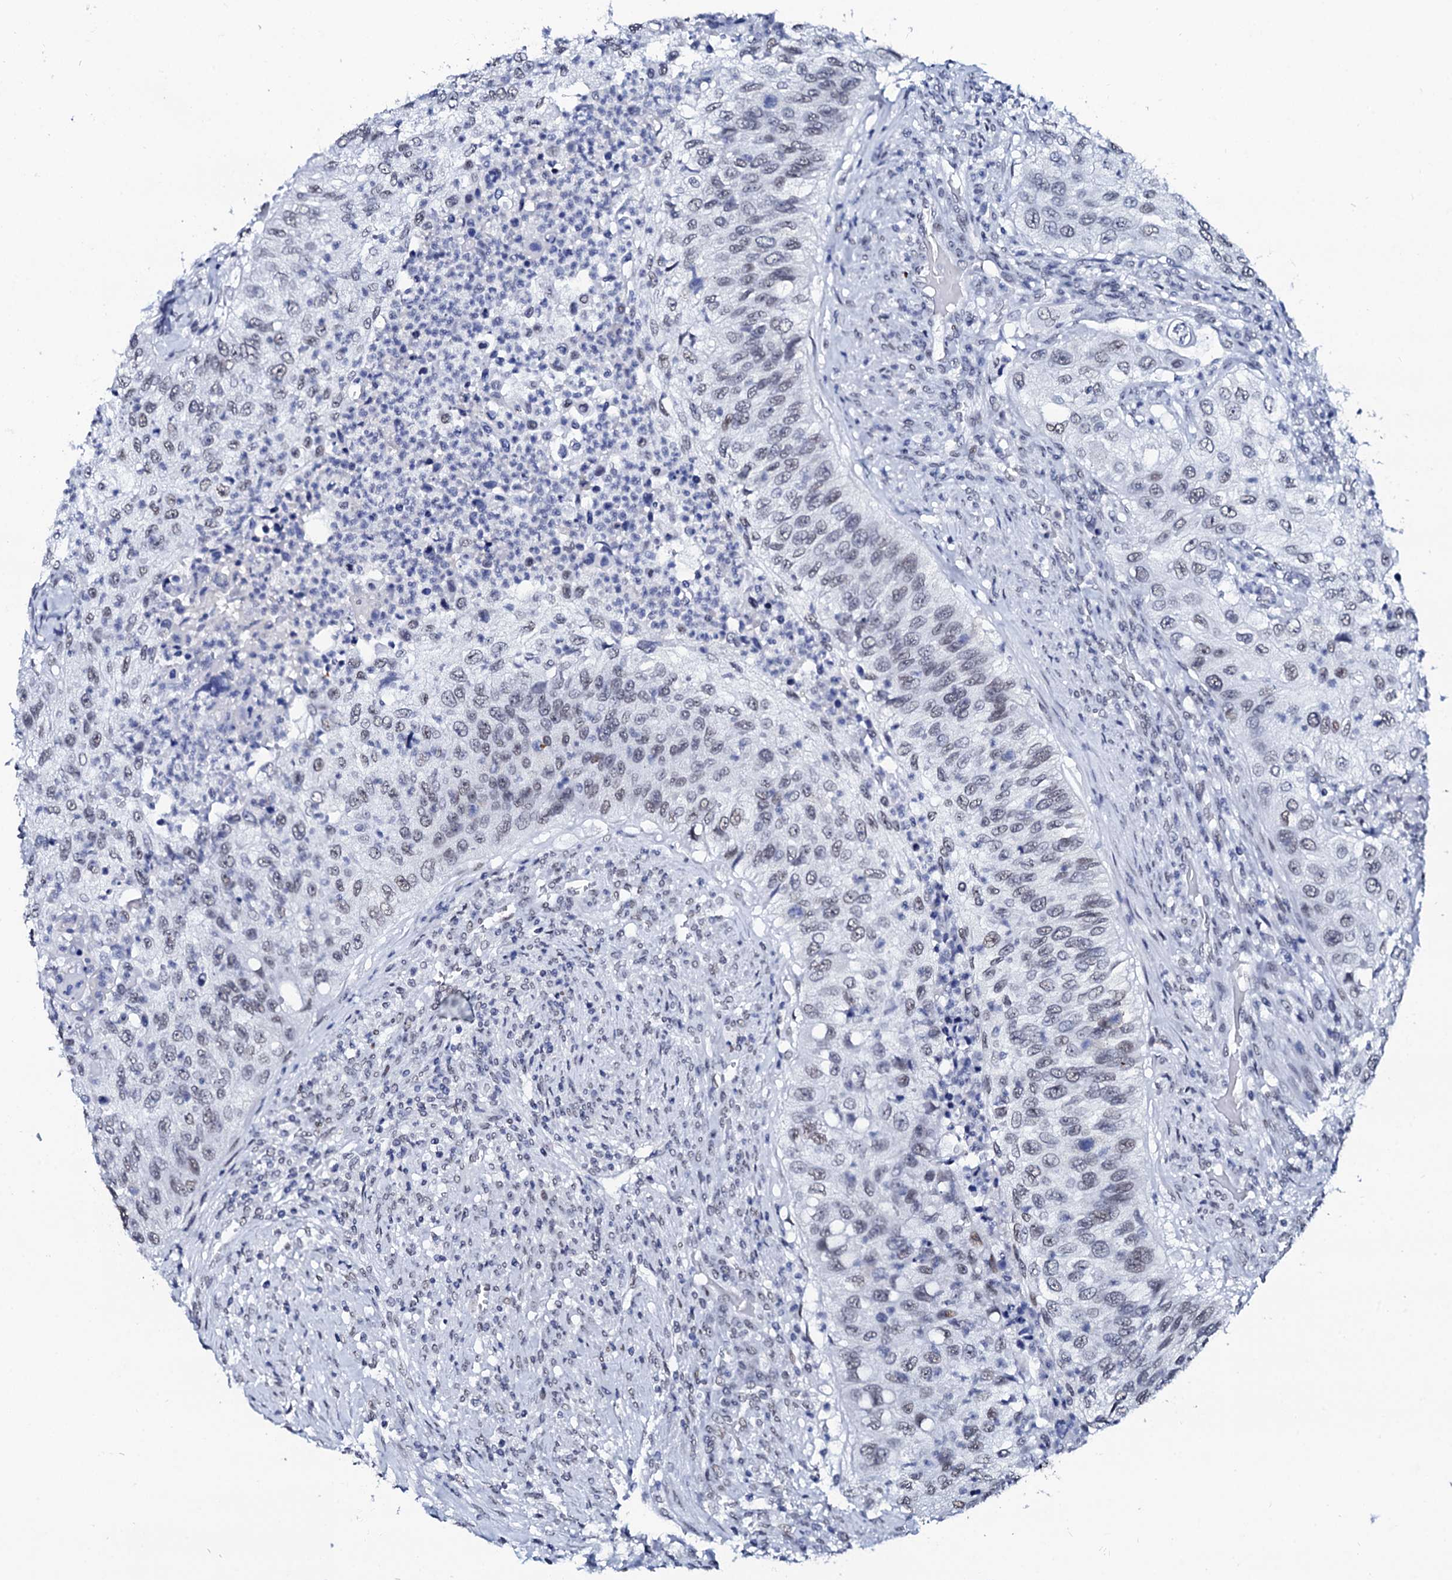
{"staining": {"intensity": "negative", "quantity": "none", "location": "none"}, "tissue": "urothelial cancer", "cell_type": "Tumor cells", "image_type": "cancer", "snomed": [{"axis": "morphology", "description": "Urothelial carcinoma, High grade"}, {"axis": "topography", "description": "Urinary bladder"}], "caption": "Tumor cells are negative for brown protein staining in high-grade urothelial carcinoma.", "gene": "SPATA19", "patient": {"sex": "female", "age": 60}}